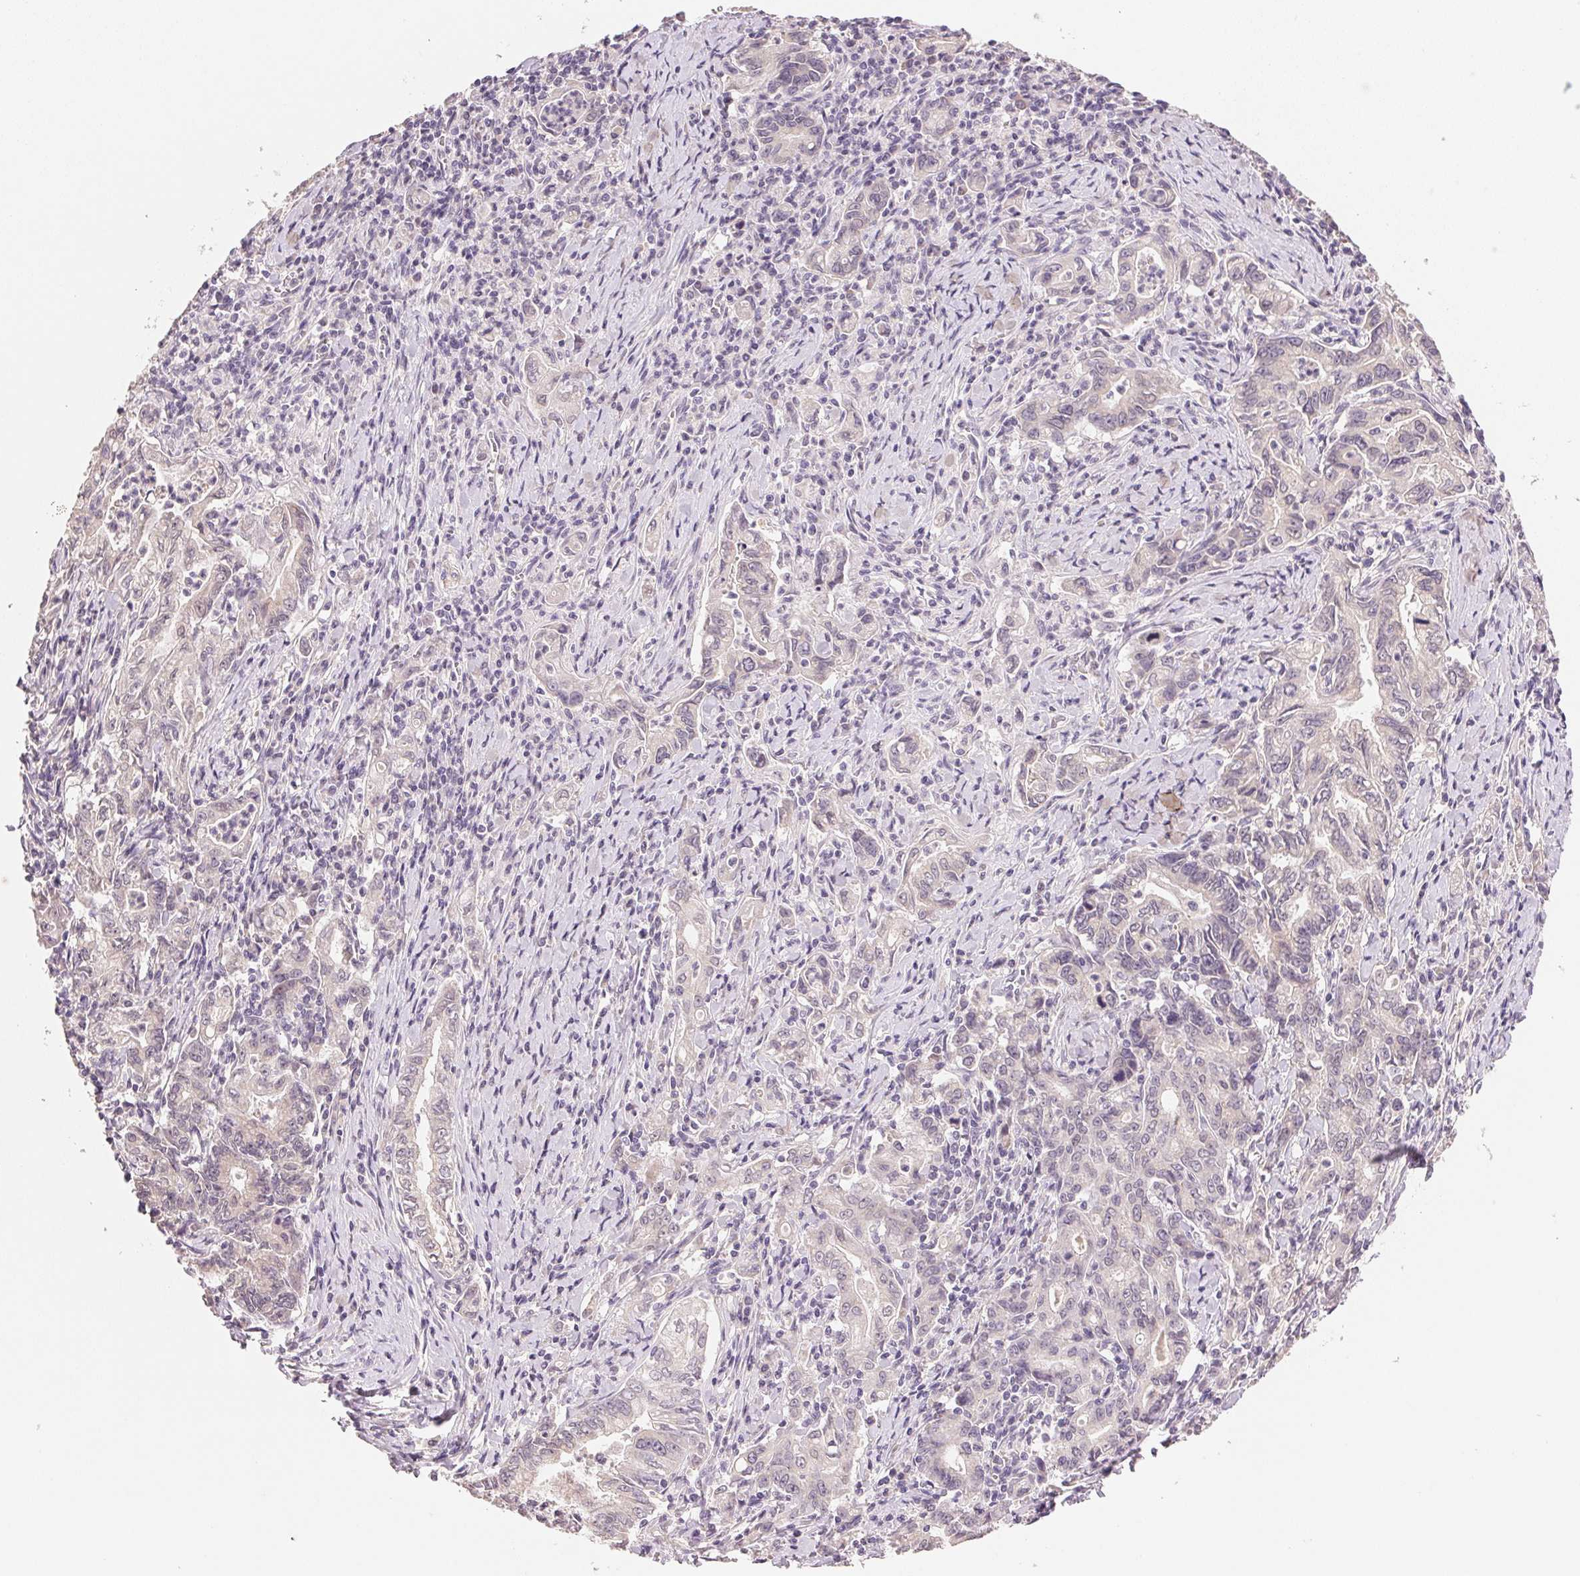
{"staining": {"intensity": "negative", "quantity": "none", "location": "none"}, "tissue": "stomach cancer", "cell_type": "Tumor cells", "image_type": "cancer", "snomed": [{"axis": "morphology", "description": "Adenocarcinoma, NOS"}, {"axis": "topography", "description": "Stomach, upper"}], "caption": "DAB immunohistochemical staining of stomach adenocarcinoma demonstrates no significant positivity in tumor cells.", "gene": "DHCR24", "patient": {"sex": "female", "age": 79}}